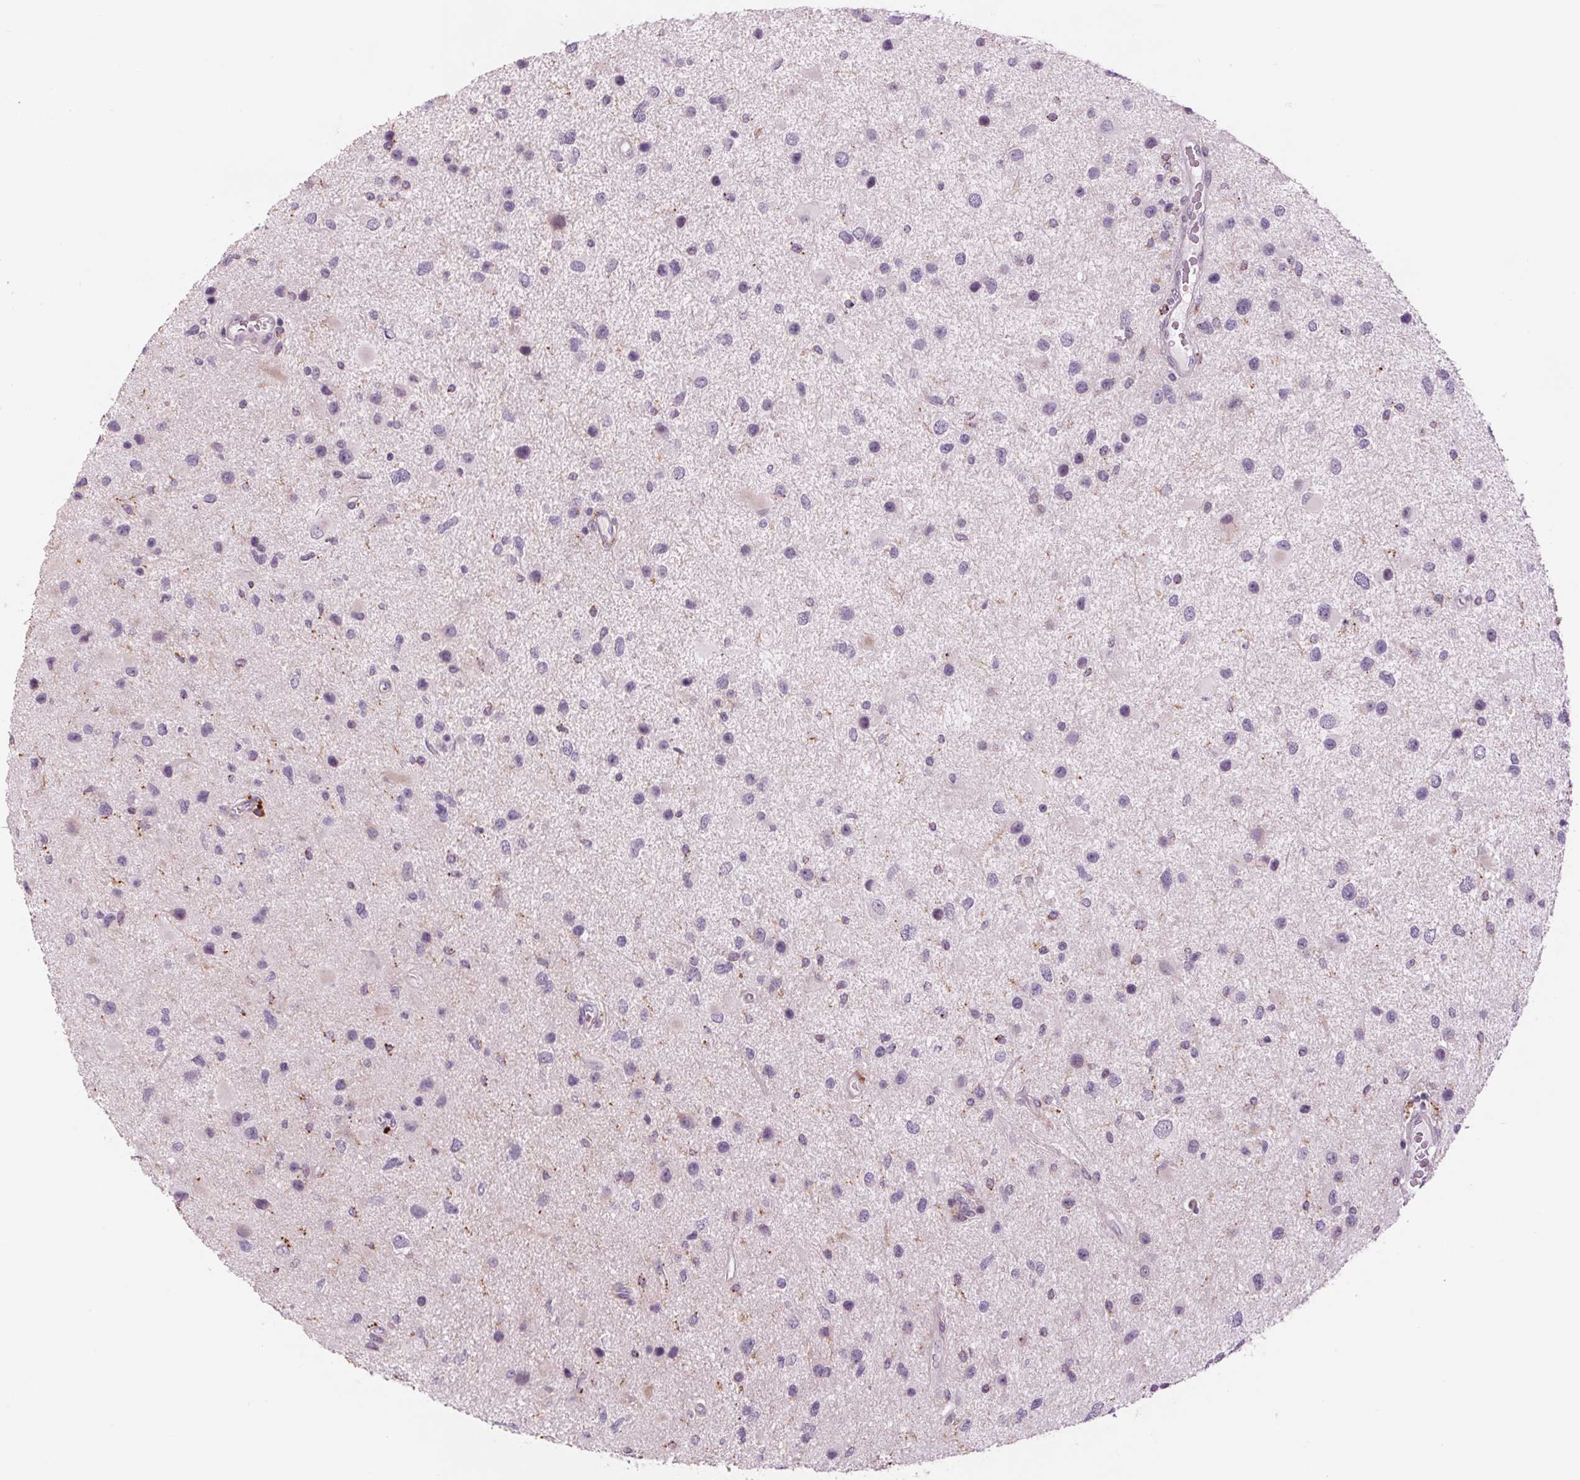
{"staining": {"intensity": "negative", "quantity": "none", "location": "none"}, "tissue": "glioma", "cell_type": "Tumor cells", "image_type": "cancer", "snomed": [{"axis": "morphology", "description": "Glioma, malignant, Low grade"}, {"axis": "topography", "description": "Brain"}], "caption": "There is no significant expression in tumor cells of malignant glioma (low-grade).", "gene": "SAMD5", "patient": {"sex": "female", "age": 32}}